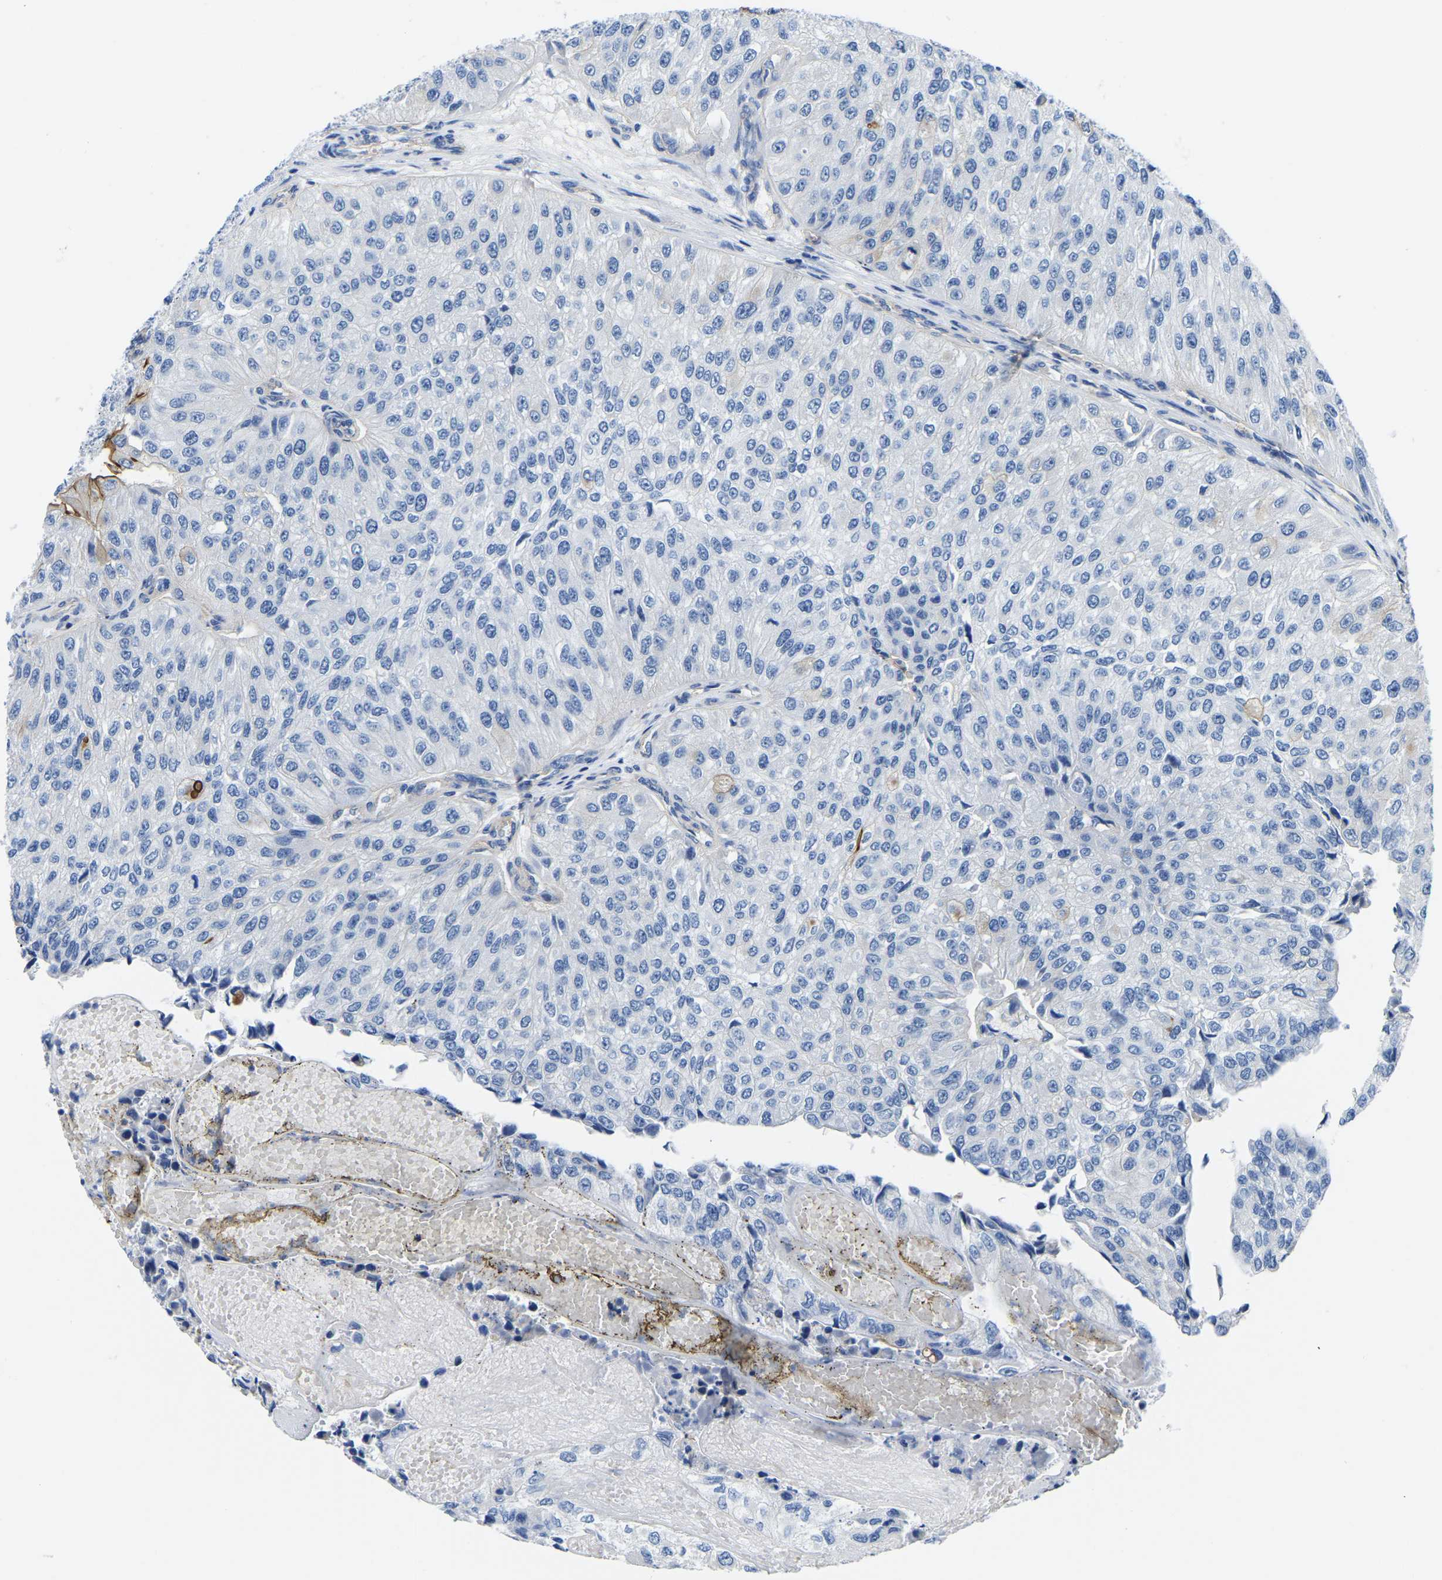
{"staining": {"intensity": "negative", "quantity": "none", "location": "none"}, "tissue": "urothelial cancer", "cell_type": "Tumor cells", "image_type": "cancer", "snomed": [{"axis": "morphology", "description": "Urothelial carcinoma, High grade"}, {"axis": "topography", "description": "Kidney"}, {"axis": "topography", "description": "Urinary bladder"}], "caption": "Tumor cells show no significant staining in urothelial cancer. The staining was performed using DAB to visualize the protein expression in brown, while the nuclei were stained in blue with hematoxylin (Magnification: 20x).", "gene": "UPK3A", "patient": {"sex": "male", "age": 77}}